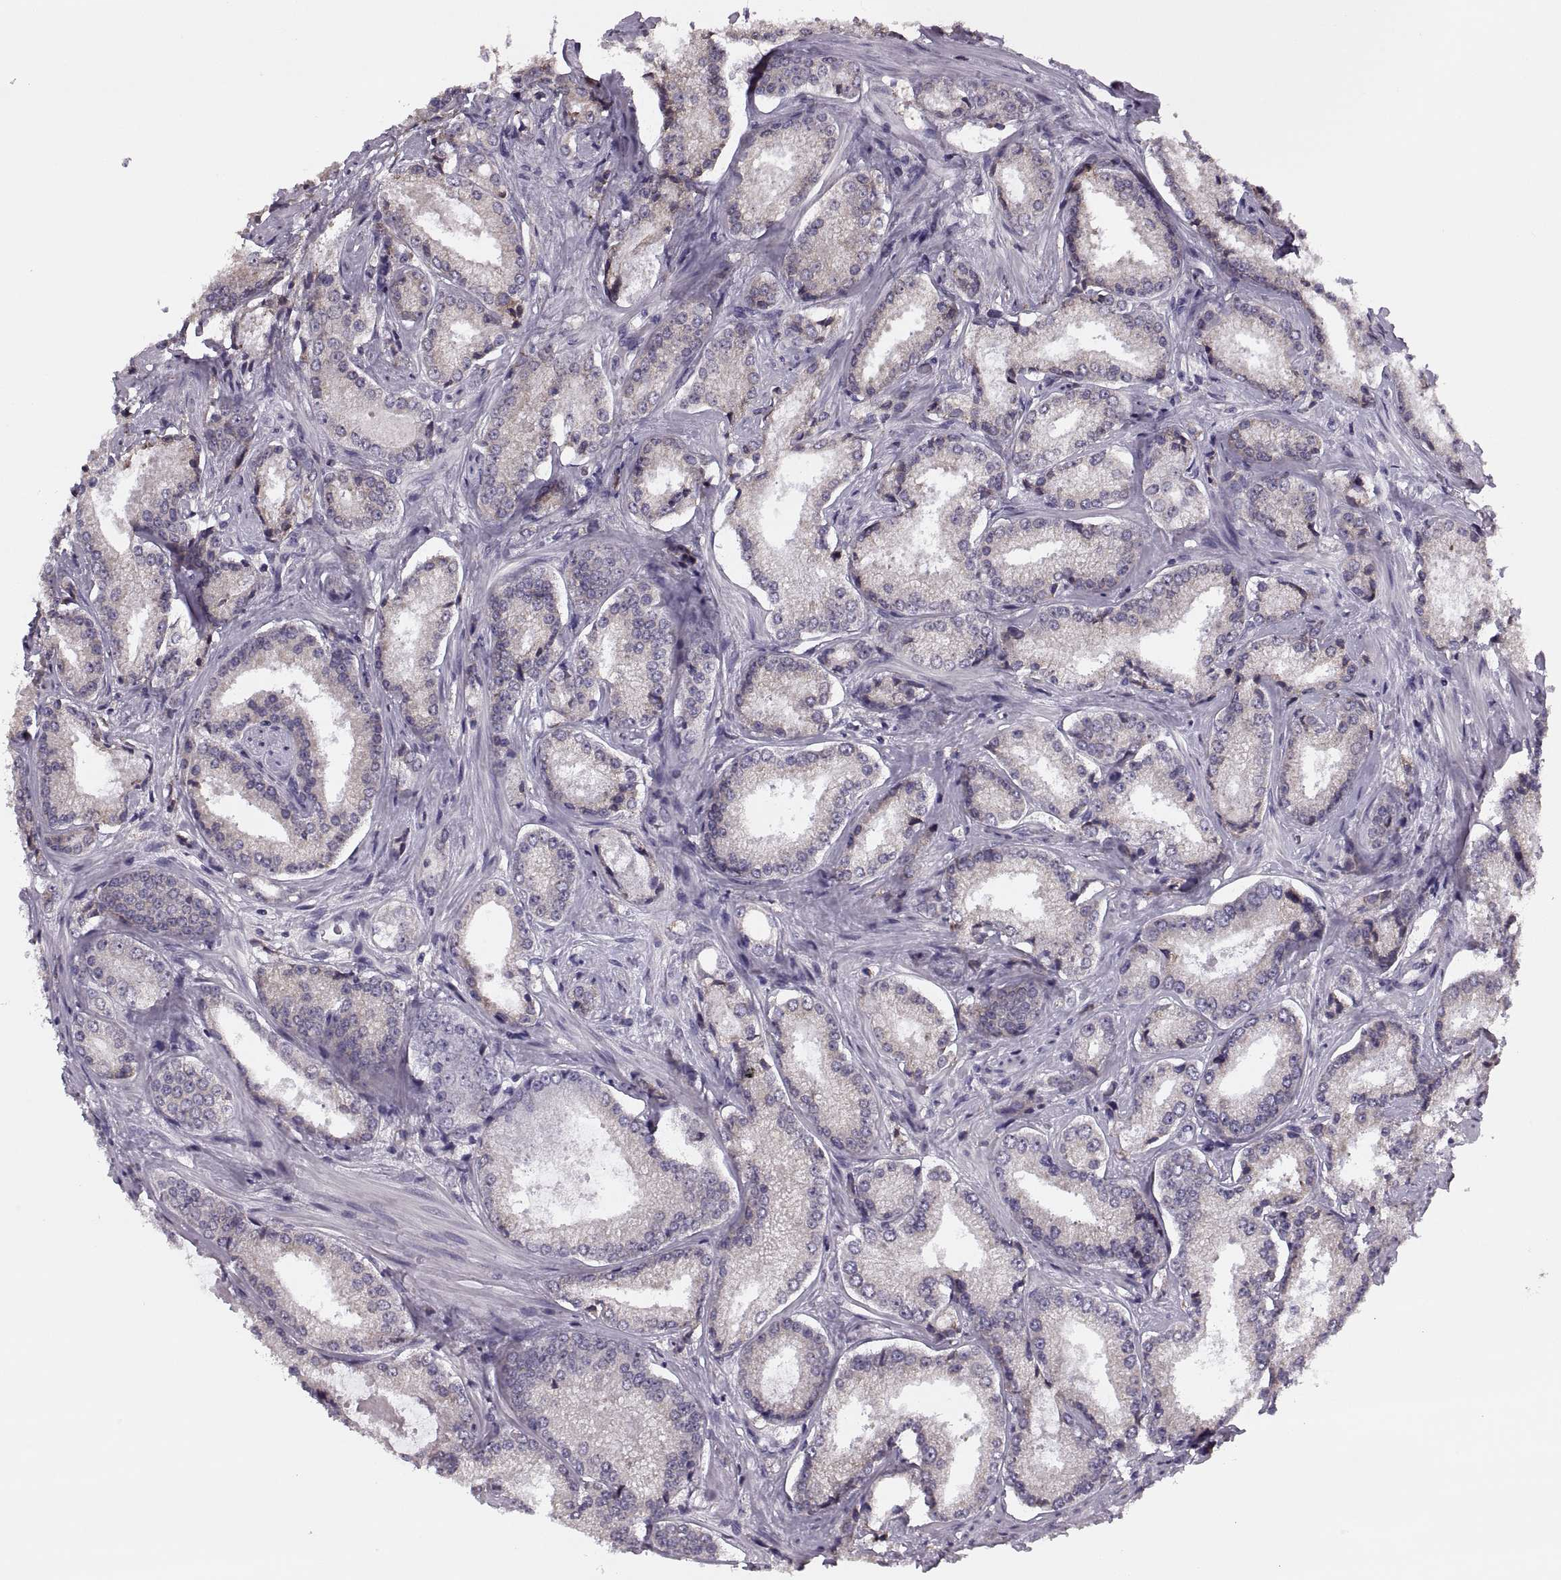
{"staining": {"intensity": "weak", "quantity": "25%-75%", "location": "cytoplasmic/membranous"}, "tissue": "prostate cancer", "cell_type": "Tumor cells", "image_type": "cancer", "snomed": [{"axis": "morphology", "description": "Adenocarcinoma, Low grade"}, {"axis": "topography", "description": "Prostate"}], "caption": "Immunohistochemistry (IHC) of prostate low-grade adenocarcinoma reveals low levels of weak cytoplasmic/membranous staining in about 25%-75% of tumor cells.", "gene": "LETM2", "patient": {"sex": "male", "age": 56}}